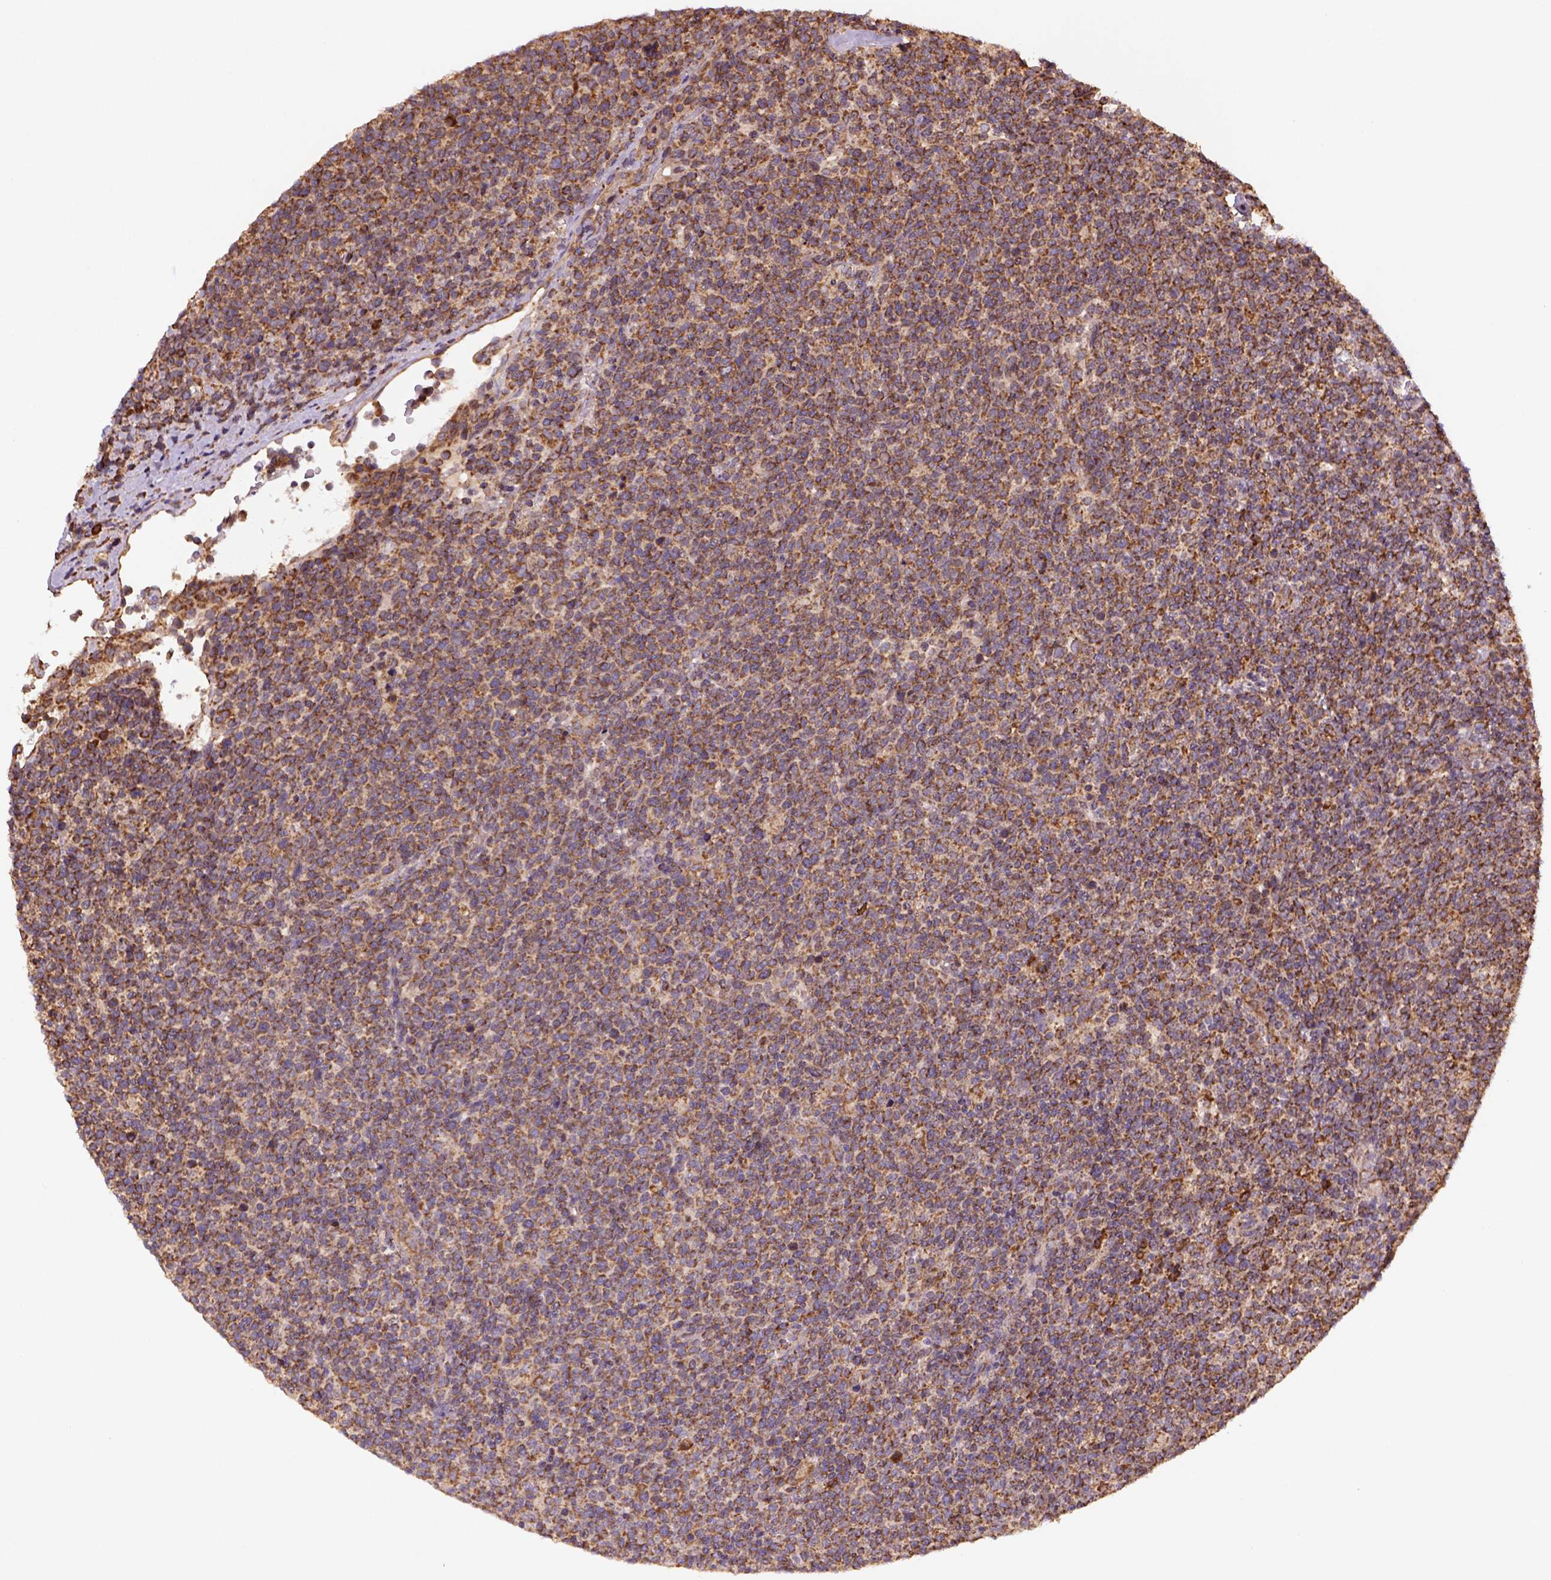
{"staining": {"intensity": "moderate", "quantity": ">75%", "location": "cytoplasmic/membranous"}, "tissue": "lymphoma", "cell_type": "Tumor cells", "image_type": "cancer", "snomed": [{"axis": "morphology", "description": "Malignant lymphoma, non-Hodgkin's type, High grade"}, {"axis": "topography", "description": "Lymph node"}], "caption": "DAB (3,3'-diaminobenzidine) immunohistochemical staining of lymphoma reveals moderate cytoplasmic/membranous protein staining in about >75% of tumor cells. (brown staining indicates protein expression, while blue staining denotes nuclei).", "gene": "MAPK8IP3", "patient": {"sex": "male", "age": 61}}